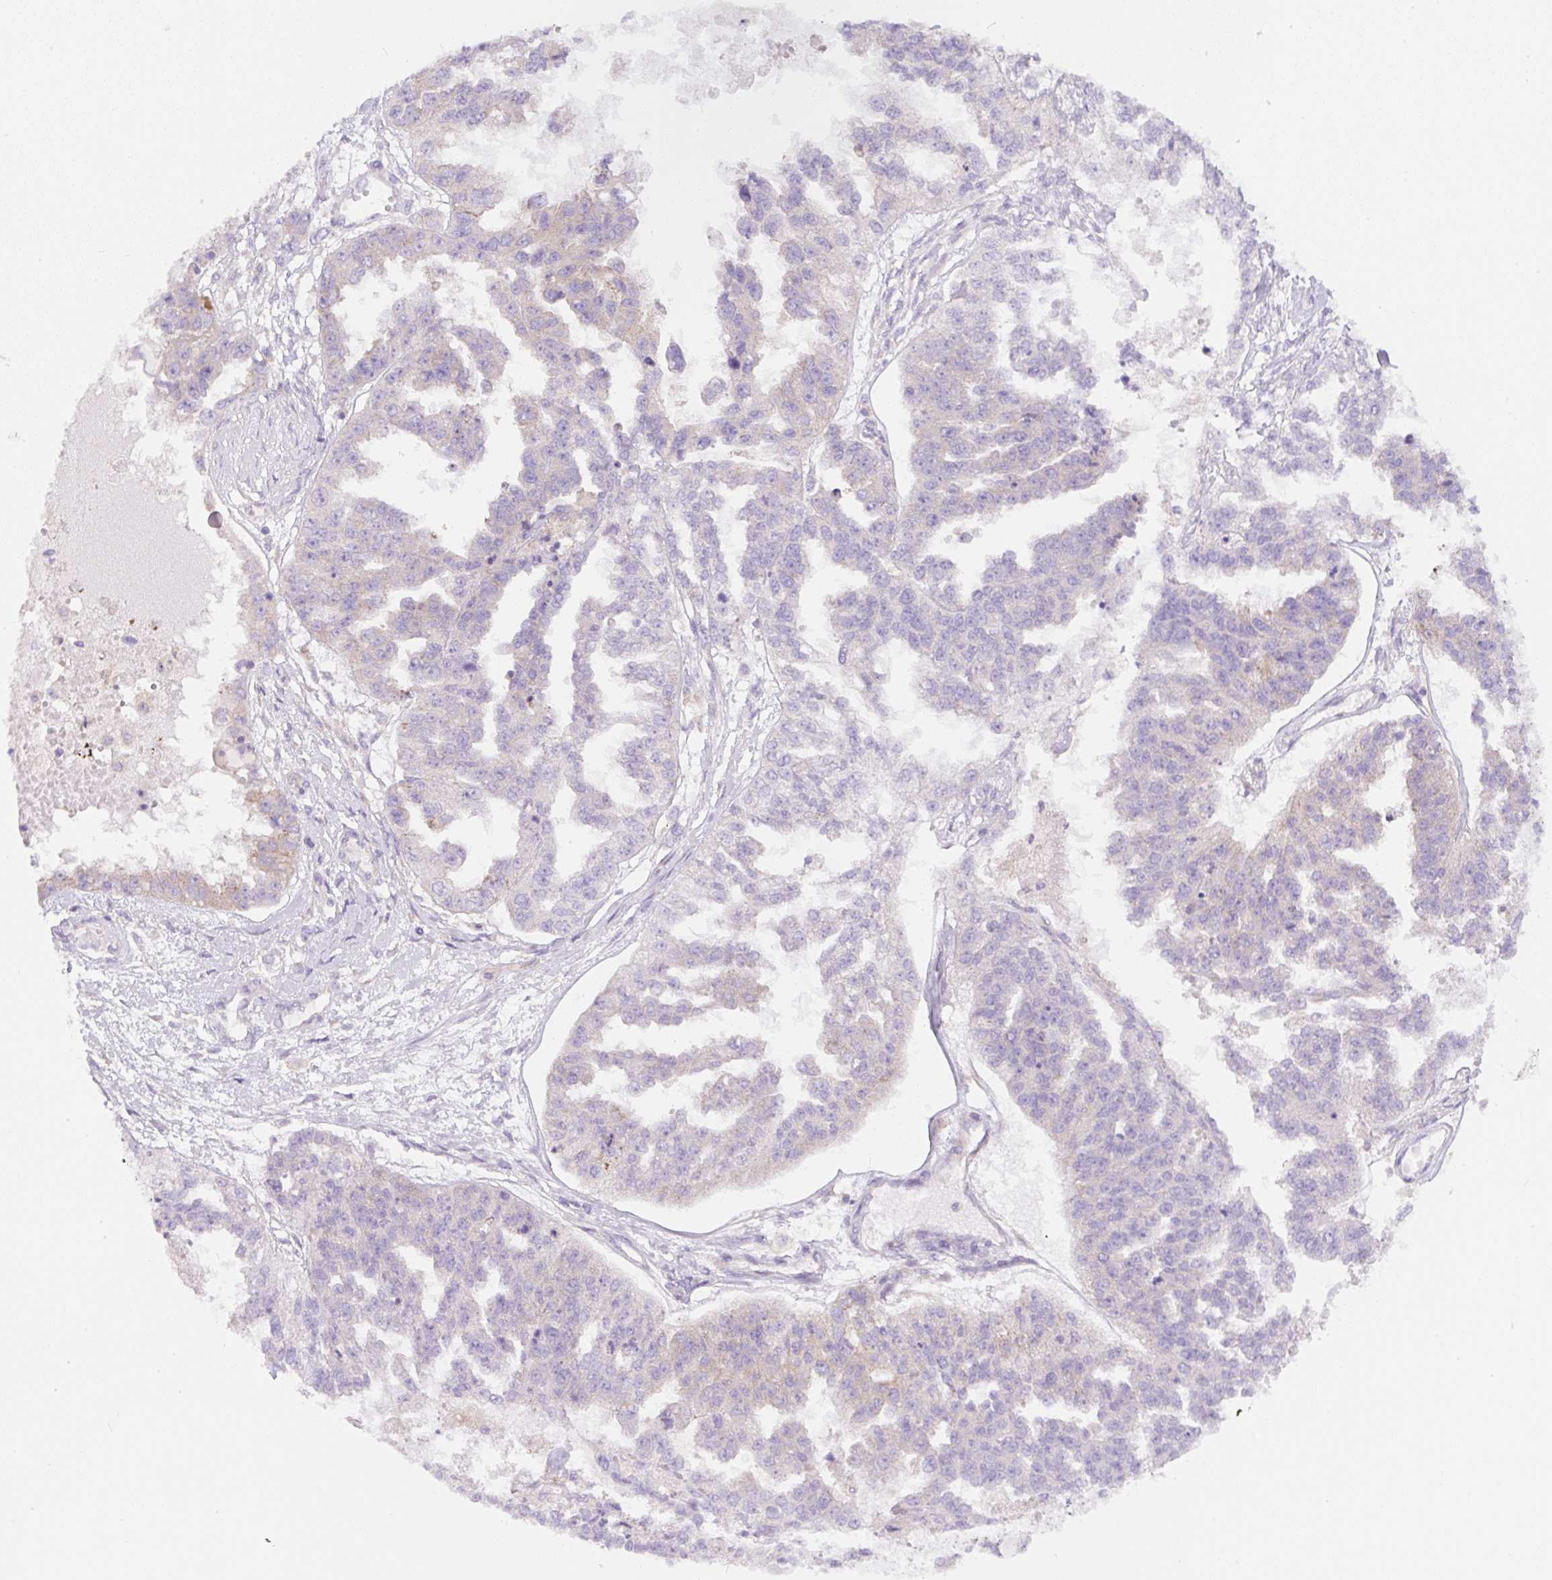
{"staining": {"intensity": "weak", "quantity": "<25%", "location": "cytoplasmic/membranous"}, "tissue": "ovarian cancer", "cell_type": "Tumor cells", "image_type": "cancer", "snomed": [{"axis": "morphology", "description": "Cystadenocarcinoma, serous, NOS"}, {"axis": "topography", "description": "Ovary"}], "caption": "Immunohistochemical staining of ovarian cancer (serous cystadenocarcinoma) exhibits no significant staining in tumor cells. (Immunohistochemistry, brightfield microscopy, high magnification).", "gene": "DAPK1", "patient": {"sex": "female", "age": 58}}